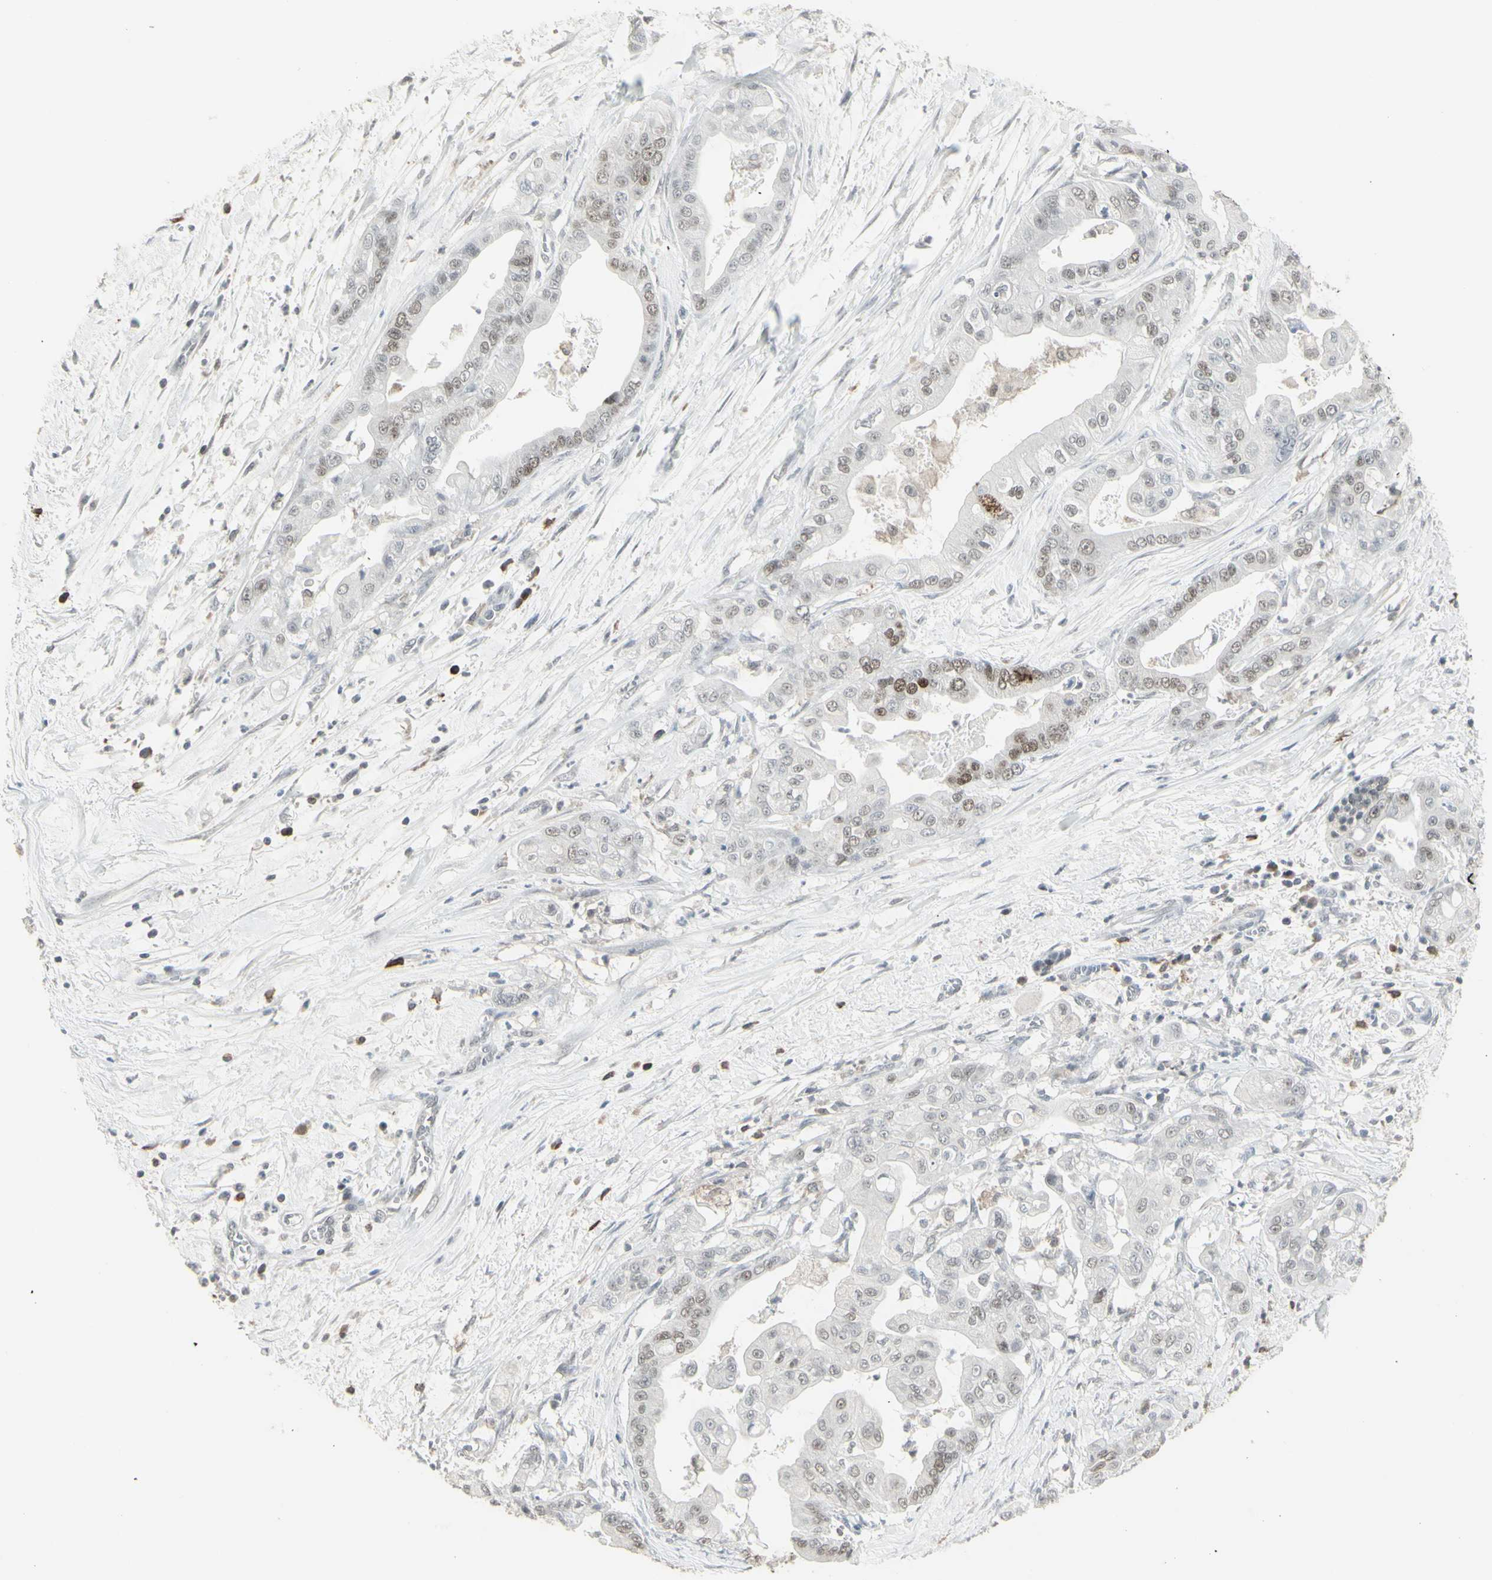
{"staining": {"intensity": "weak", "quantity": "<25%", "location": "nuclear"}, "tissue": "pancreatic cancer", "cell_type": "Tumor cells", "image_type": "cancer", "snomed": [{"axis": "morphology", "description": "Adenocarcinoma, NOS"}, {"axis": "topography", "description": "Pancreas"}], "caption": "An IHC histopathology image of pancreatic adenocarcinoma is shown. There is no staining in tumor cells of pancreatic adenocarcinoma.", "gene": "SAMSN1", "patient": {"sex": "female", "age": 75}}